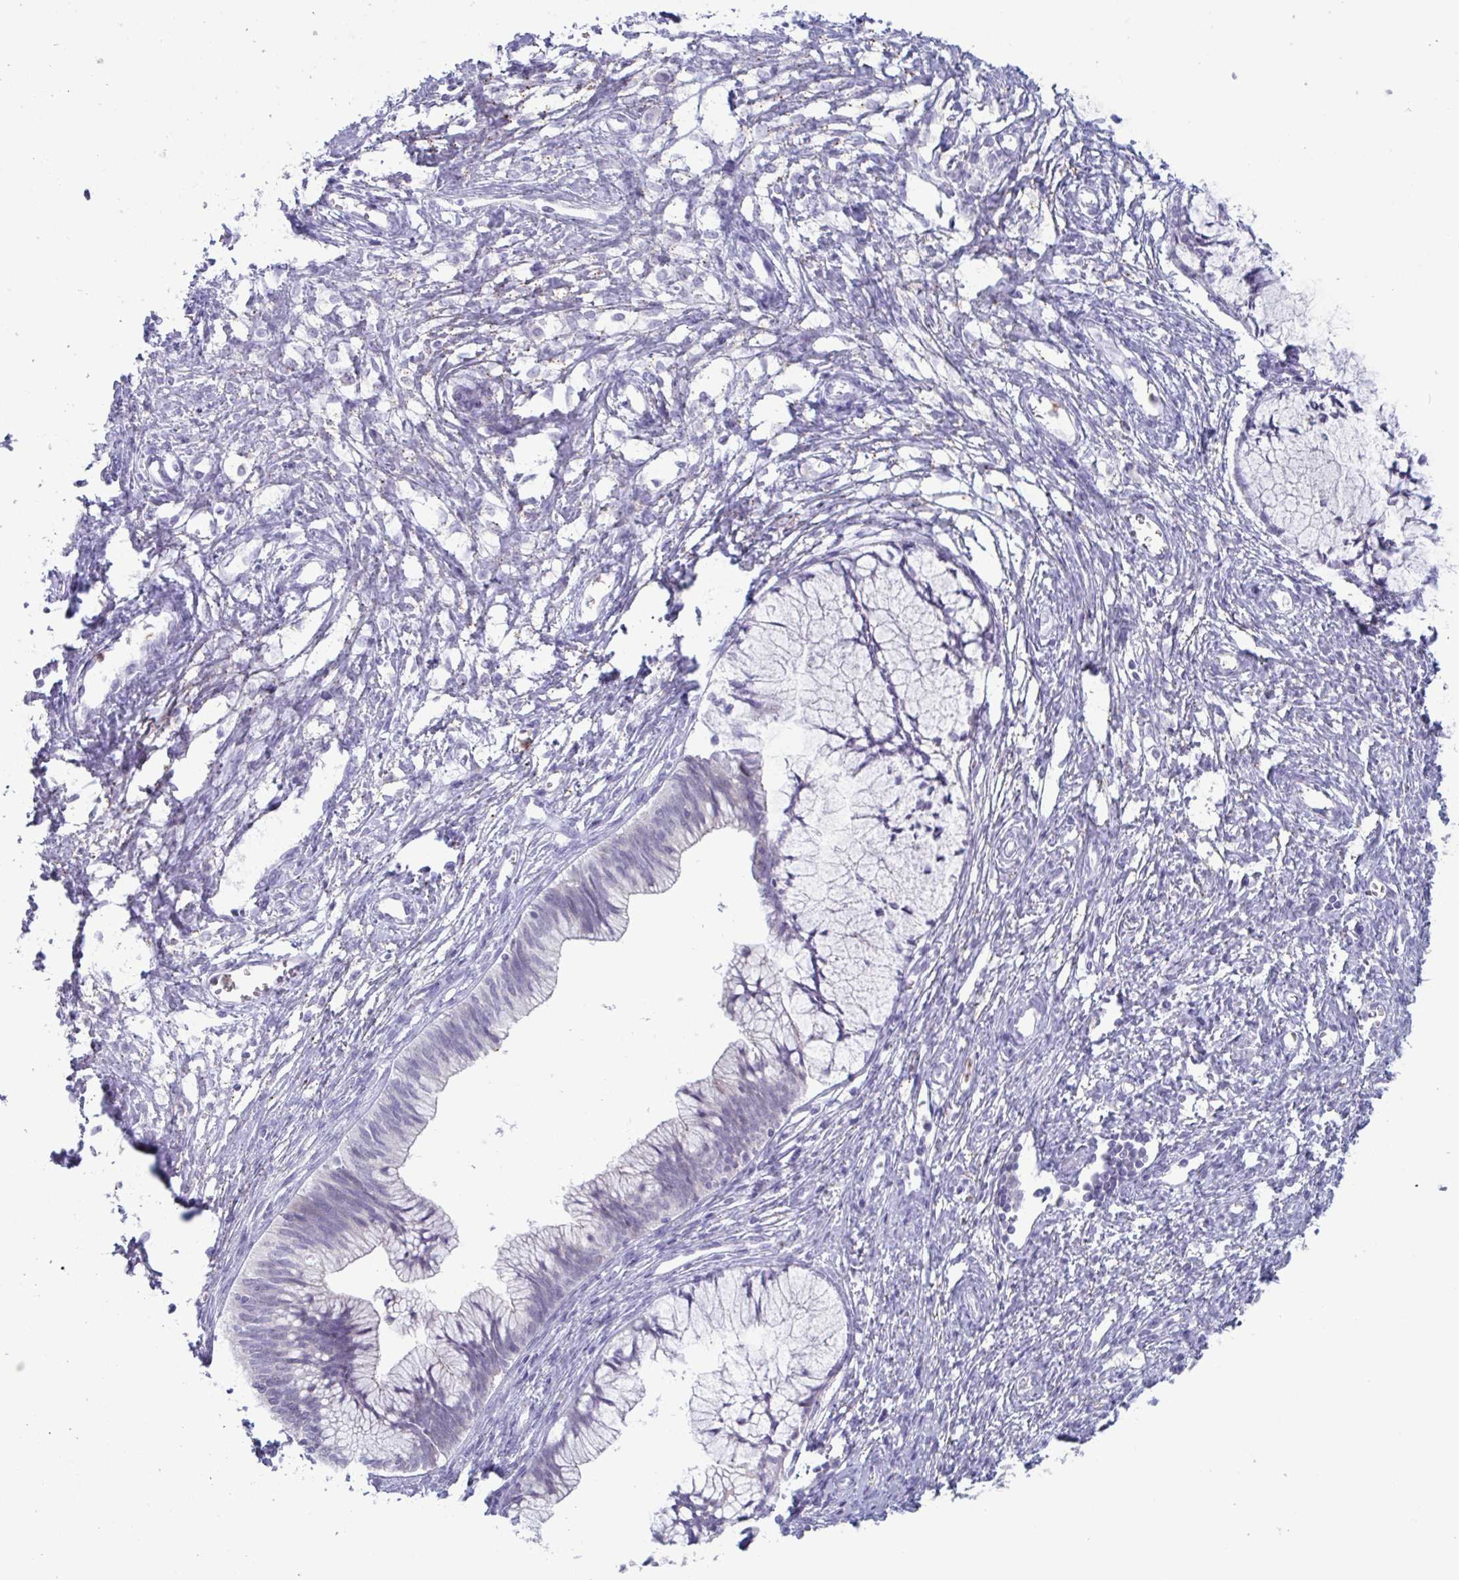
{"staining": {"intensity": "negative", "quantity": "none", "location": "none"}, "tissue": "cervical cancer", "cell_type": "Tumor cells", "image_type": "cancer", "snomed": [{"axis": "morphology", "description": "Adenocarcinoma, NOS"}, {"axis": "topography", "description": "Cervix"}], "caption": "High power microscopy image of an IHC image of cervical cancer (adenocarcinoma), revealing no significant expression in tumor cells.", "gene": "CYP4F11", "patient": {"sex": "female", "age": 44}}